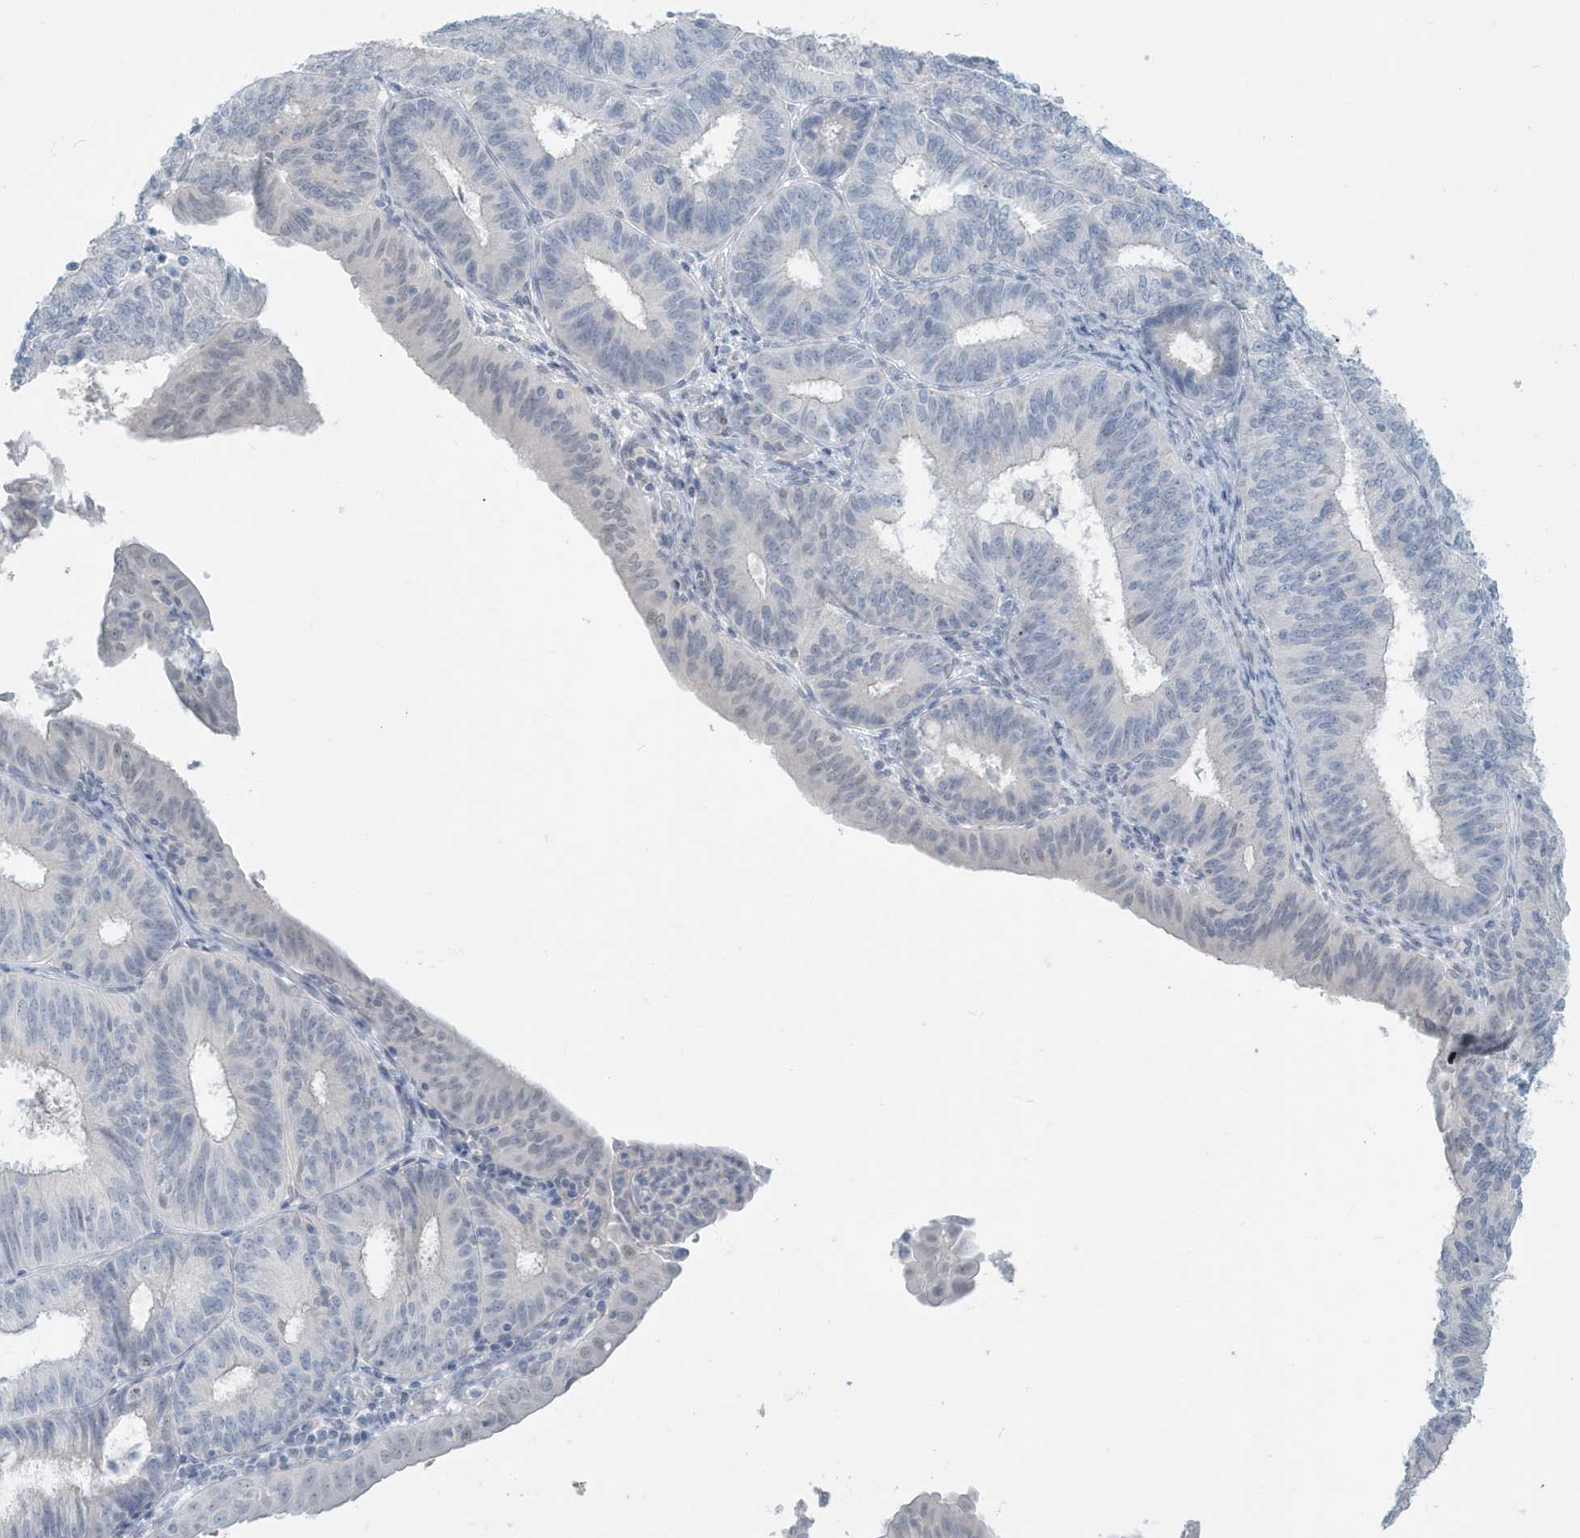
{"staining": {"intensity": "negative", "quantity": "none", "location": "none"}, "tissue": "endometrial cancer", "cell_type": "Tumor cells", "image_type": "cancer", "snomed": [{"axis": "morphology", "description": "Adenocarcinoma, NOS"}, {"axis": "topography", "description": "Endometrium"}], "caption": "Immunohistochemistry of human endometrial adenocarcinoma displays no staining in tumor cells.", "gene": "PERM1", "patient": {"sex": "female", "age": 51}}